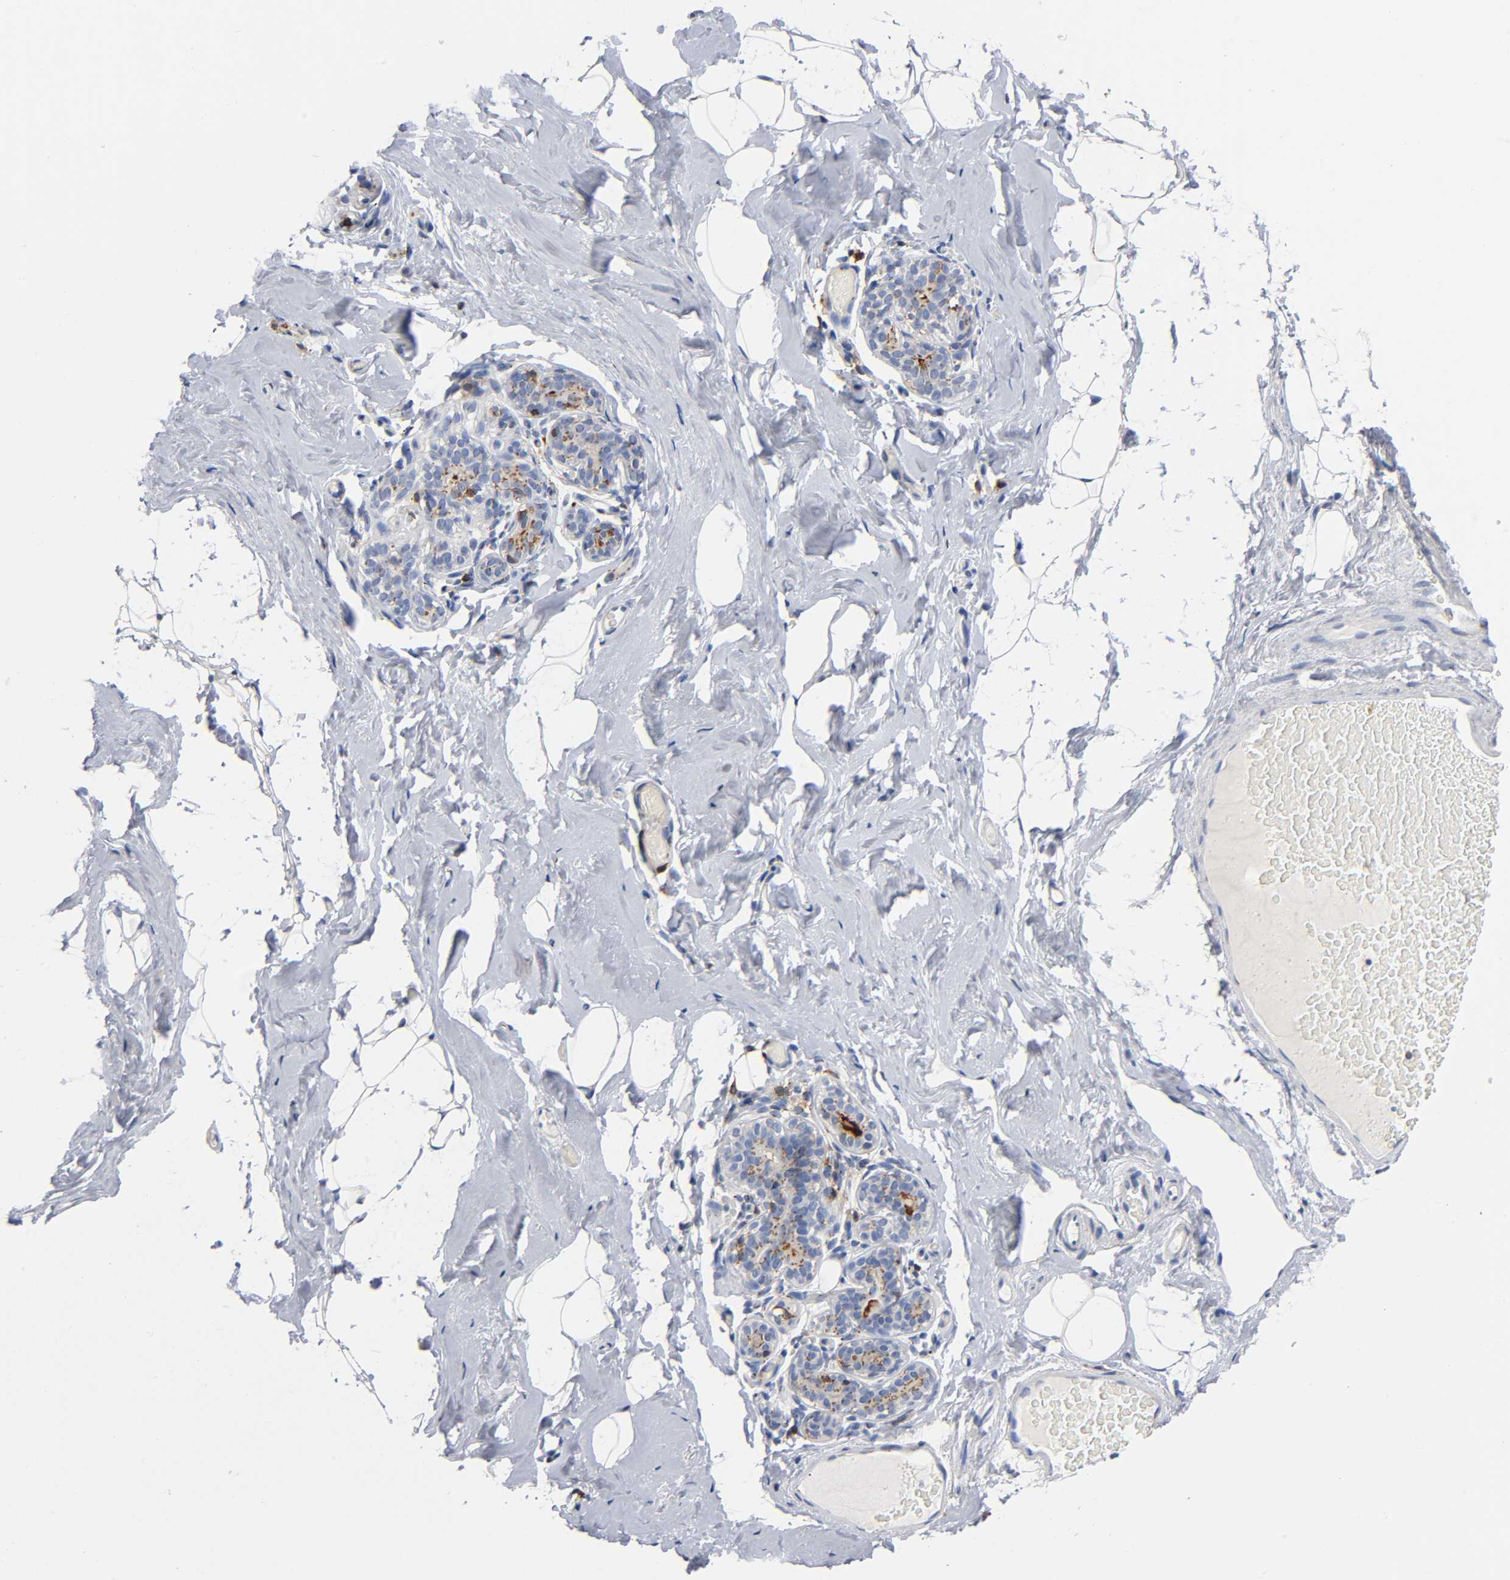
{"staining": {"intensity": "negative", "quantity": "none", "location": "none"}, "tissue": "breast", "cell_type": "Adipocytes", "image_type": "normal", "snomed": [{"axis": "morphology", "description": "Normal tissue, NOS"}, {"axis": "topography", "description": "Breast"}, {"axis": "topography", "description": "Soft tissue"}], "caption": "An image of breast stained for a protein demonstrates no brown staining in adipocytes. (DAB (3,3'-diaminobenzidine) IHC visualized using brightfield microscopy, high magnification).", "gene": "CAPN10", "patient": {"sex": "female", "age": 75}}